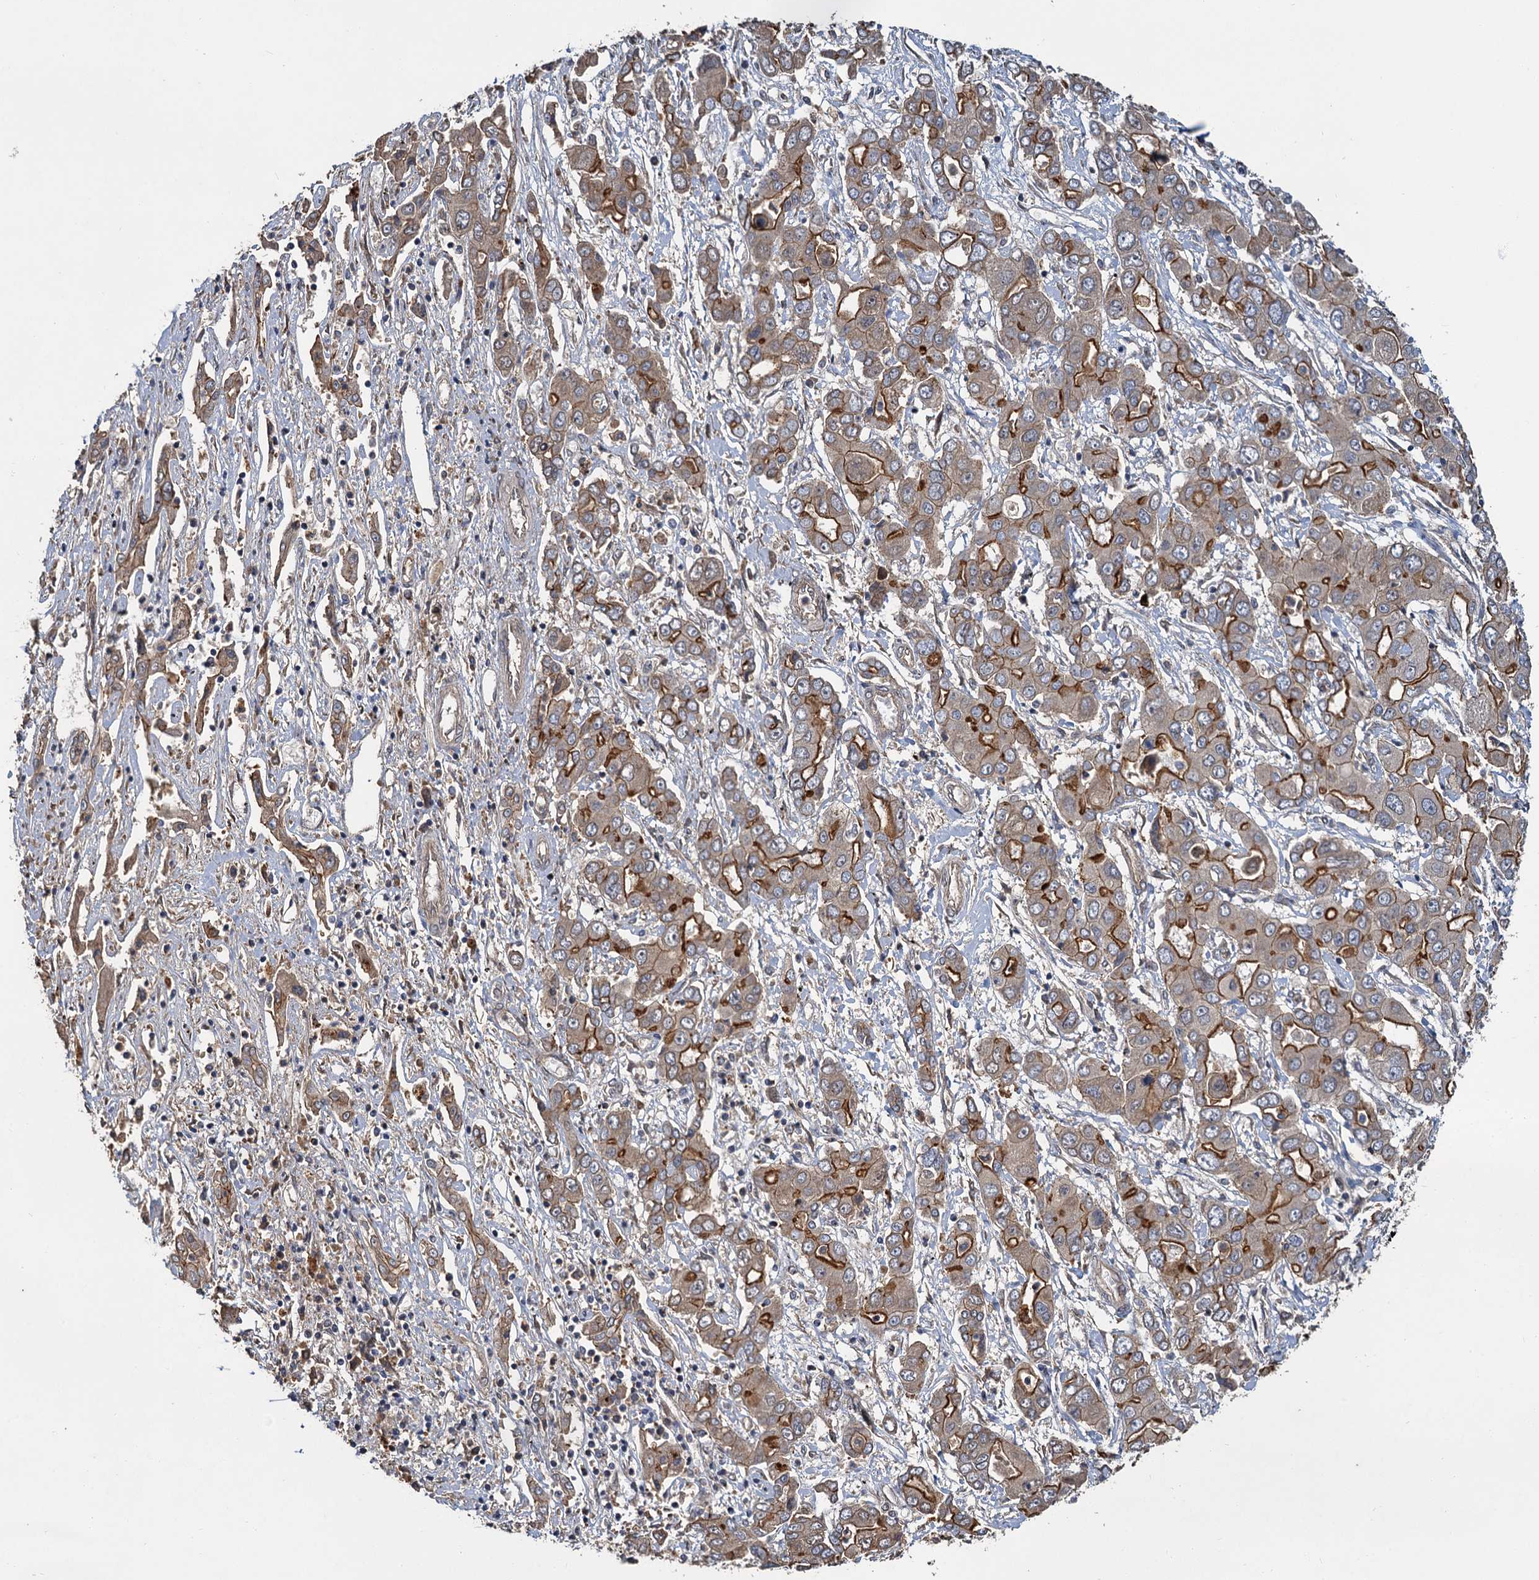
{"staining": {"intensity": "moderate", "quantity": ">75%", "location": "cytoplasmic/membranous"}, "tissue": "liver cancer", "cell_type": "Tumor cells", "image_type": "cancer", "snomed": [{"axis": "morphology", "description": "Cholangiocarcinoma"}, {"axis": "topography", "description": "Liver"}], "caption": "Moderate cytoplasmic/membranous expression is identified in approximately >75% of tumor cells in cholangiocarcinoma (liver).", "gene": "ZNF324", "patient": {"sex": "male", "age": 67}}